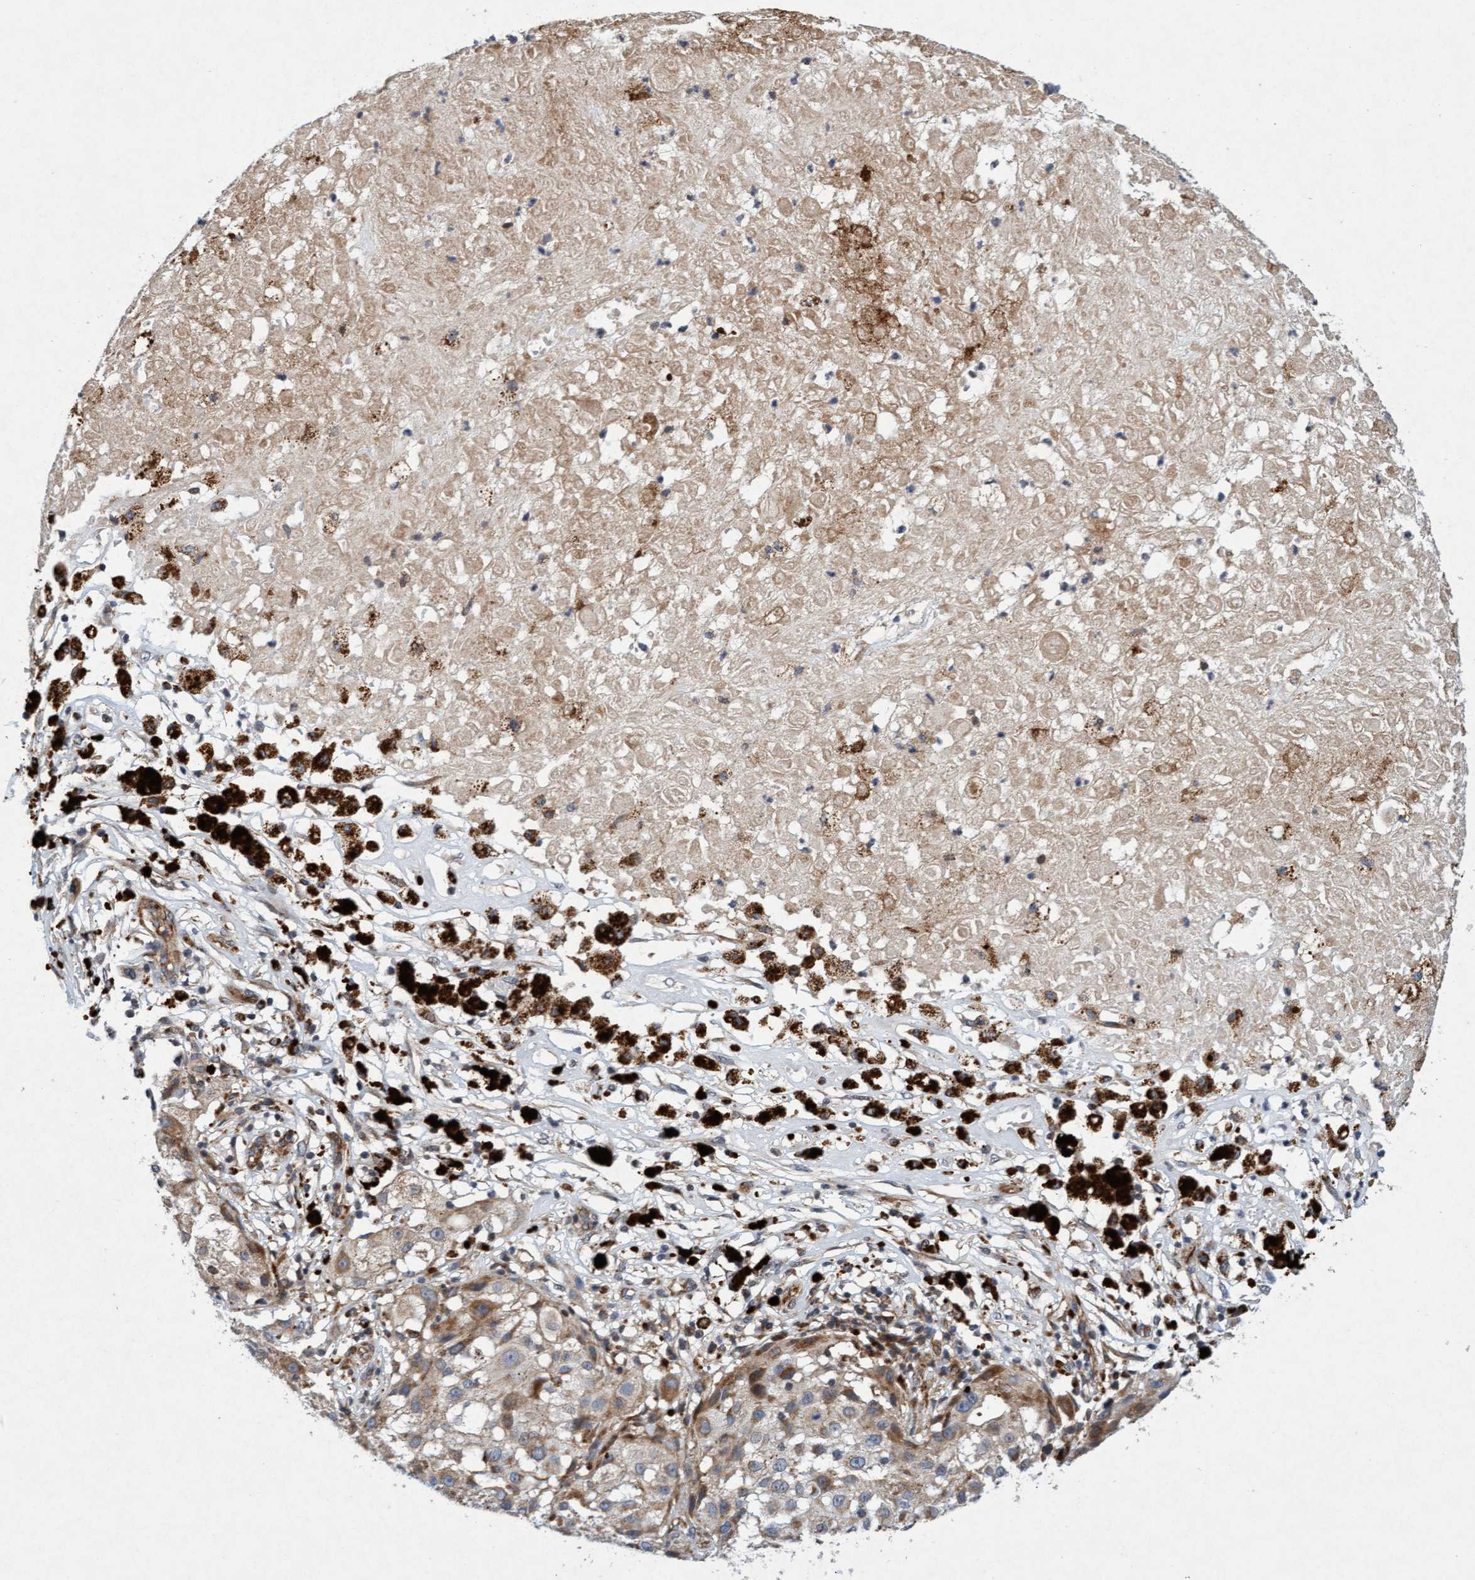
{"staining": {"intensity": "weak", "quantity": ">75%", "location": "cytoplasmic/membranous"}, "tissue": "melanoma", "cell_type": "Tumor cells", "image_type": "cancer", "snomed": [{"axis": "morphology", "description": "Necrosis, NOS"}, {"axis": "morphology", "description": "Malignant melanoma, NOS"}, {"axis": "topography", "description": "Skin"}], "caption": "This is a histology image of immunohistochemistry staining of melanoma, which shows weak positivity in the cytoplasmic/membranous of tumor cells.", "gene": "TMEM70", "patient": {"sex": "female", "age": 87}}